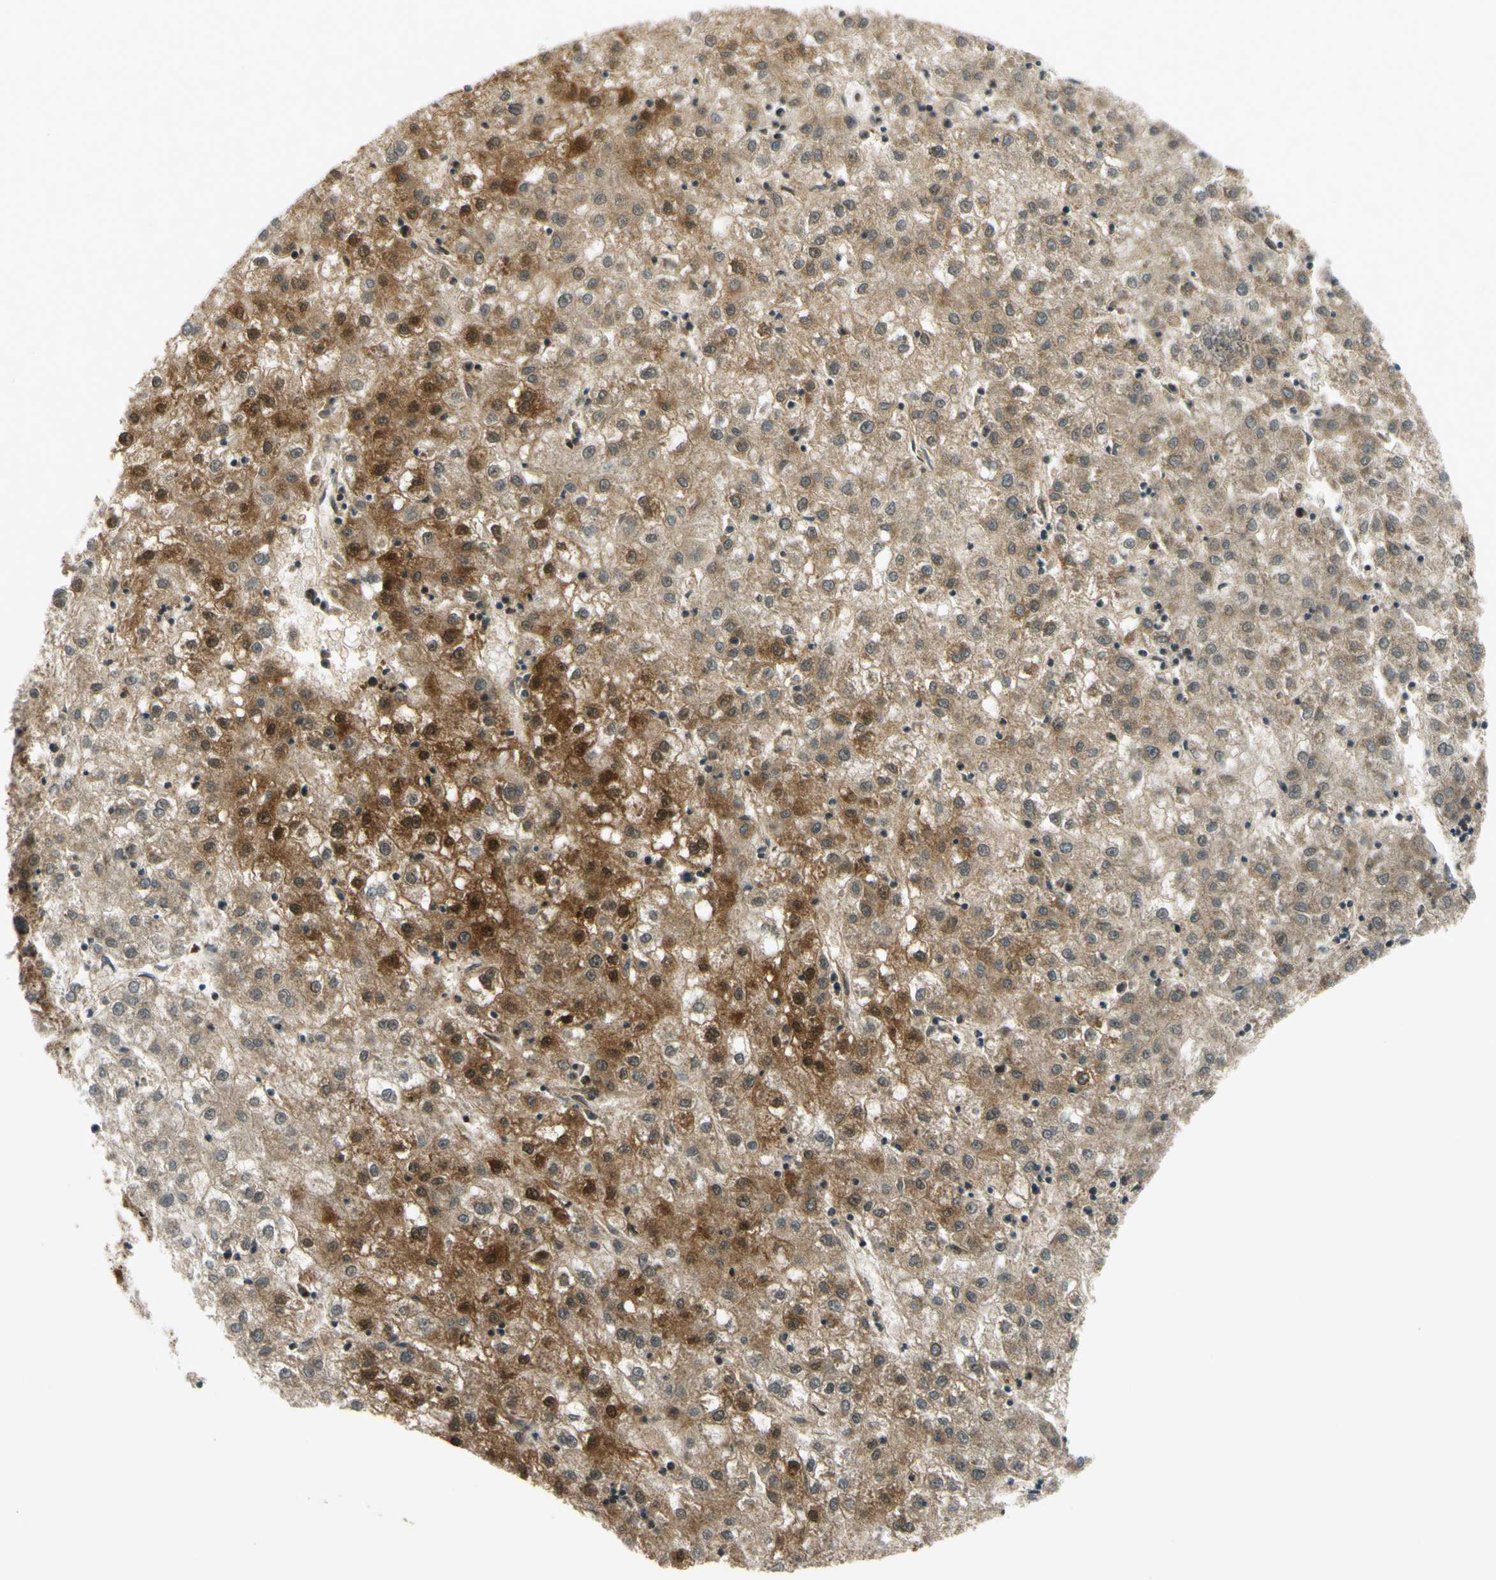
{"staining": {"intensity": "moderate", "quantity": ">75%", "location": "cytoplasmic/membranous,nuclear"}, "tissue": "liver cancer", "cell_type": "Tumor cells", "image_type": "cancer", "snomed": [{"axis": "morphology", "description": "Carcinoma, Hepatocellular, NOS"}, {"axis": "topography", "description": "Liver"}], "caption": "Immunohistochemistry (IHC) micrograph of human liver hepatocellular carcinoma stained for a protein (brown), which displays medium levels of moderate cytoplasmic/membranous and nuclear positivity in approximately >75% of tumor cells.", "gene": "MAVS", "patient": {"sex": "male", "age": 72}}